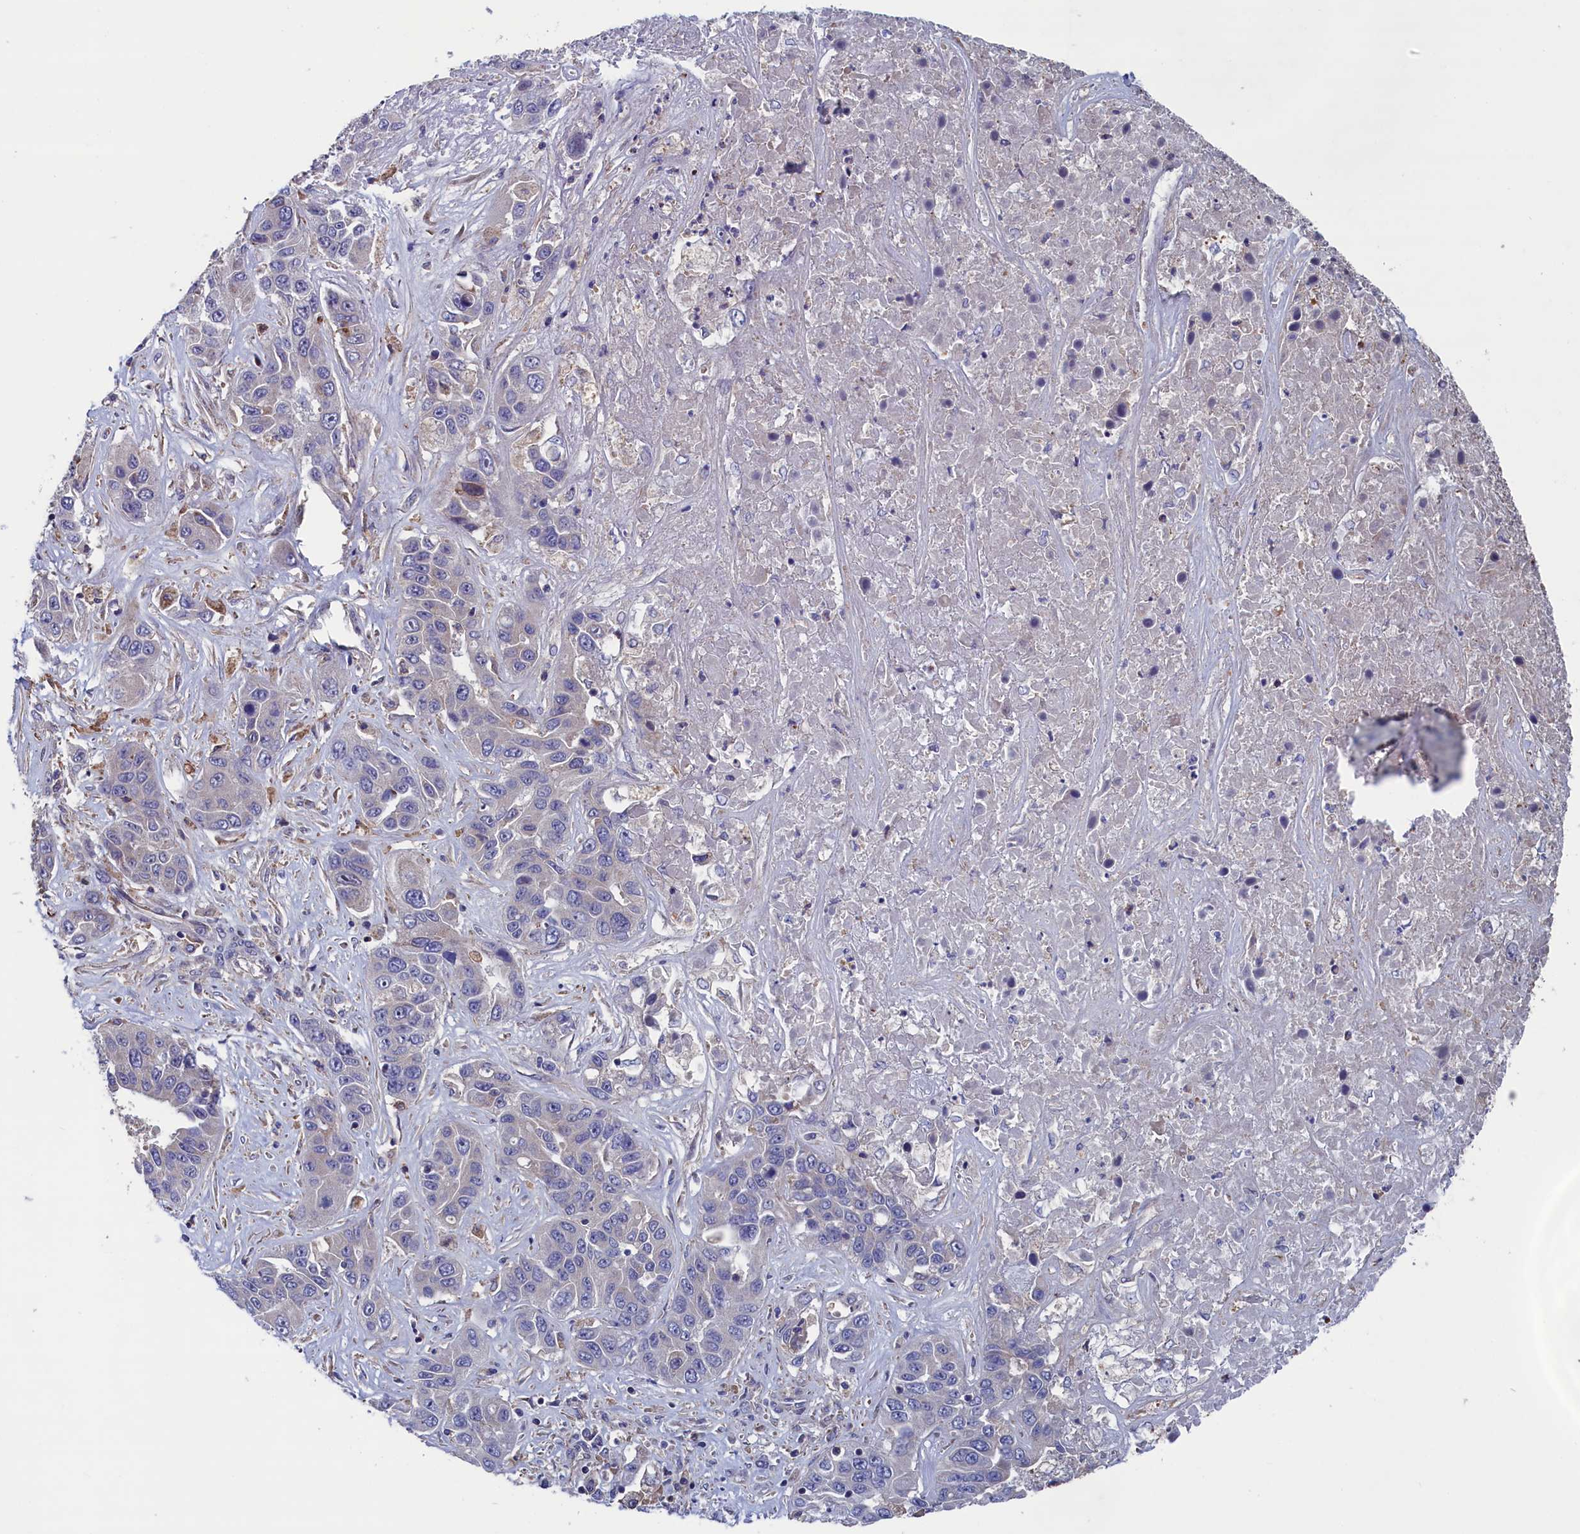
{"staining": {"intensity": "negative", "quantity": "none", "location": "none"}, "tissue": "liver cancer", "cell_type": "Tumor cells", "image_type": "cancer", "snomed": [{"axis": "morphology", "description": "Cholangiocarcinoma"}, {"axis": "topography", "description": "Liver"}], "caption": "This is an immunohistochemistry image of liver cancer (cholangiocarcinoma). There is no expression in tumor cells.", "gene": "SPATA13", "patient": {"sex": "female", "age": 52}}